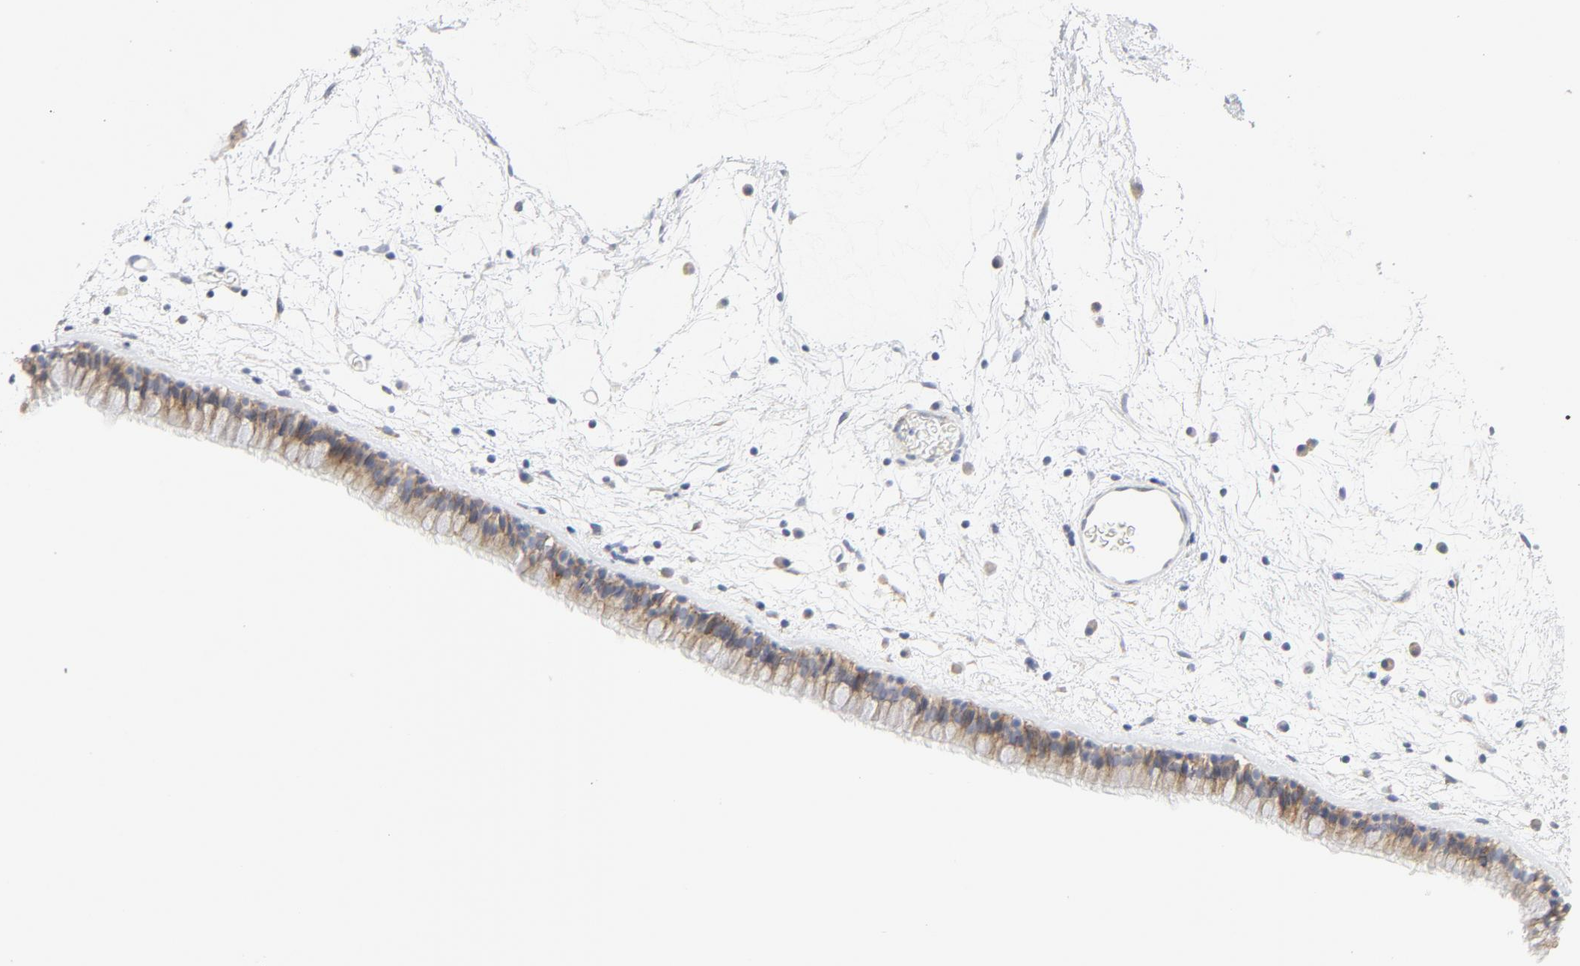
{"staining": {"intensity": "weak", "quantity": ">75%", "location": "cytoplasmic/membranous"}, "tissue": "nasopharynx", "cell_type": "Respiratory epithelial cells", "image_type": "normal", "snomed": [{"axis": "morphology", "description": "Normal tissue, NOS"}, {"axis": "morphology", "description": "Inflammation, NOS"}, {"axis": "topography", "description": "Nasopharynx"}], "caption": "Weak cytoplasmic/membranous protein positivity is appreciated in about >75% of respiratory epithelial cells in nasopharynx.", "gene": "LRP6", "patient": {"sex": "male", "age": 48}}